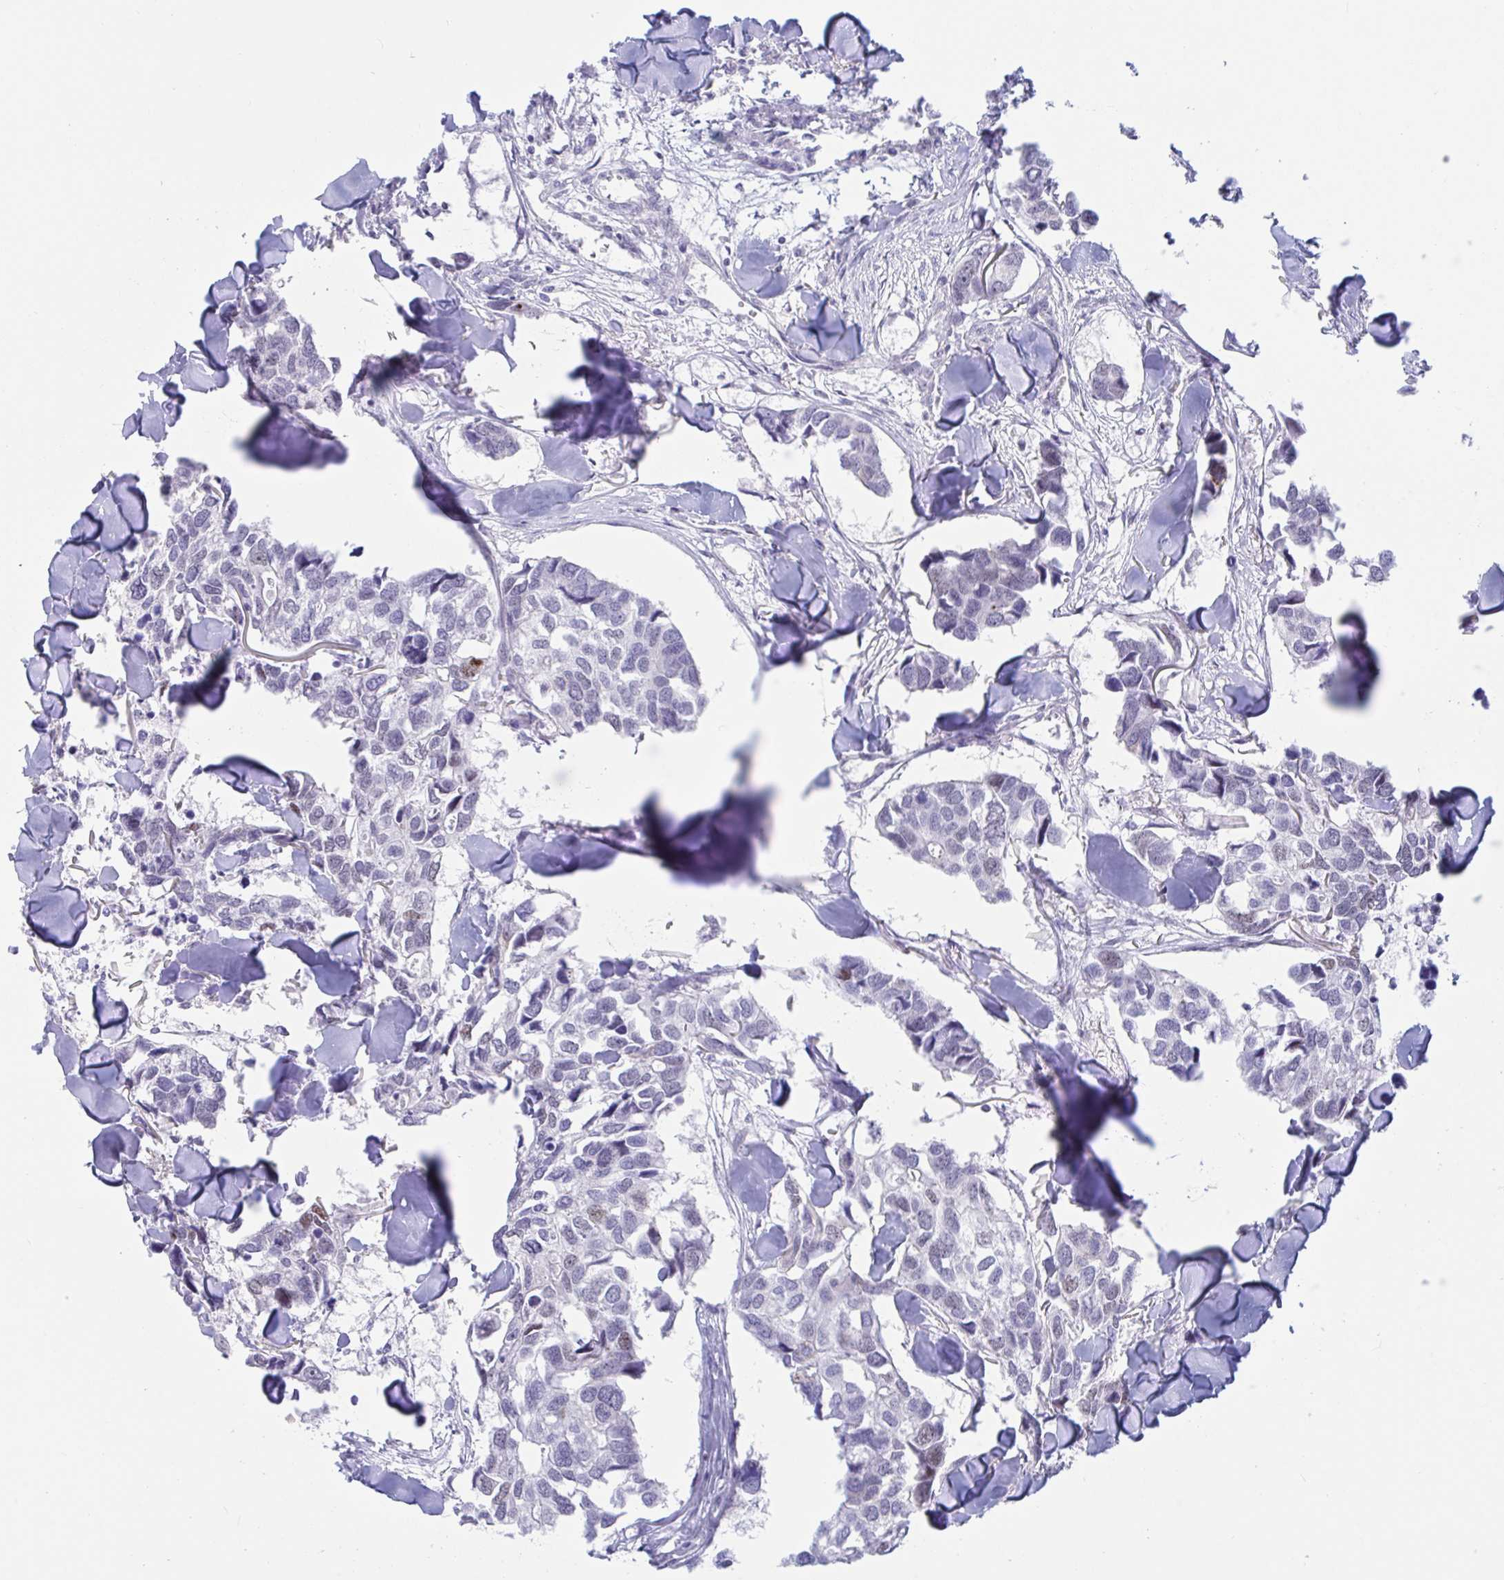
{"staining": {"intensity": "negative", "quantity": "none", "location": "none"}, "tissue": "breast cancer", "cell_type": "Tumor cells", "image_type": "cancer", "snomed": [{"axis": "morphology", "description": "Duct carcinoma"}, {"axis": "topography", "description": "Breast"}], "caption": "High magnification brightfield microscopy of infiltrating ductal carcinoma (breast) stained with DAB (3,3'-diaminobenzidine) (brown) and counterstained with hematoxylin (blue): tumor cells show no significant expression.", "gene": "IKZF2", "patient": {"sex": "female", "age": 83}}